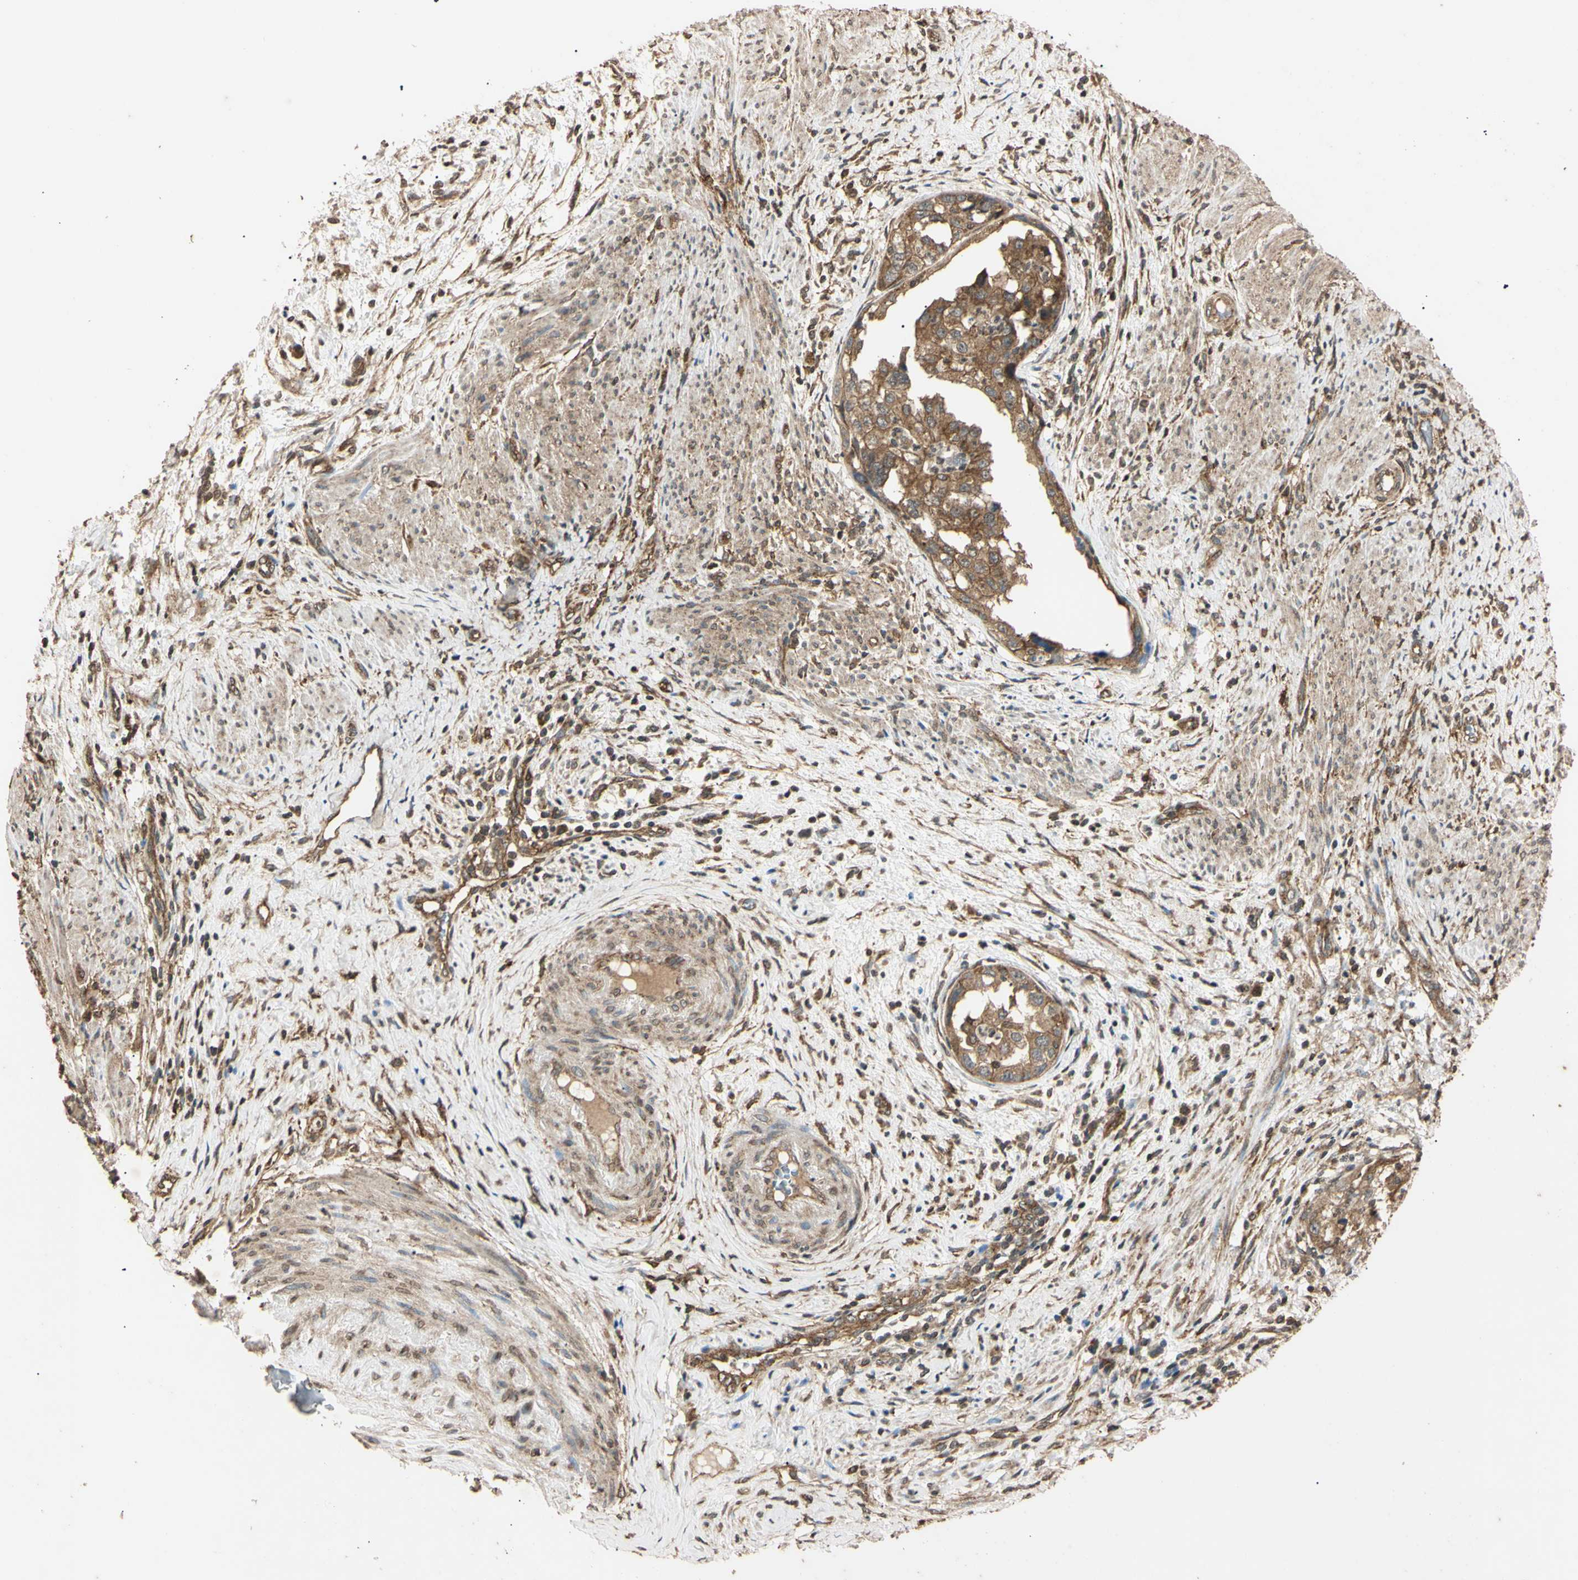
{"staining": {"intensity": "moderate", "quantity": "25%-75%", "location": "cytoplasmic/membranous"}, "tissue": "endometrial cancer", "cell_type": "Tumor cells", "image_type": "cancer", "snomed": [{"axis": "morphology", "description": "Adenocarcinoma, NOS"}, {"axis": "topography", "description": "Endometrium"}], "caption": "Immunohistochemistry (IHC) image of neoplastic tissue: human adenocarcinoma (endometrial) stained using immunohistochemistry (IHC) exhibits medium levels of moderate protein expression localized specifically in the cytoplasmic/membranous of tumor cells, appearing as a cytoplasmic/membranous brown color.", "gene": "EPN1", "patient": {"sex": "female", "age": 85}}